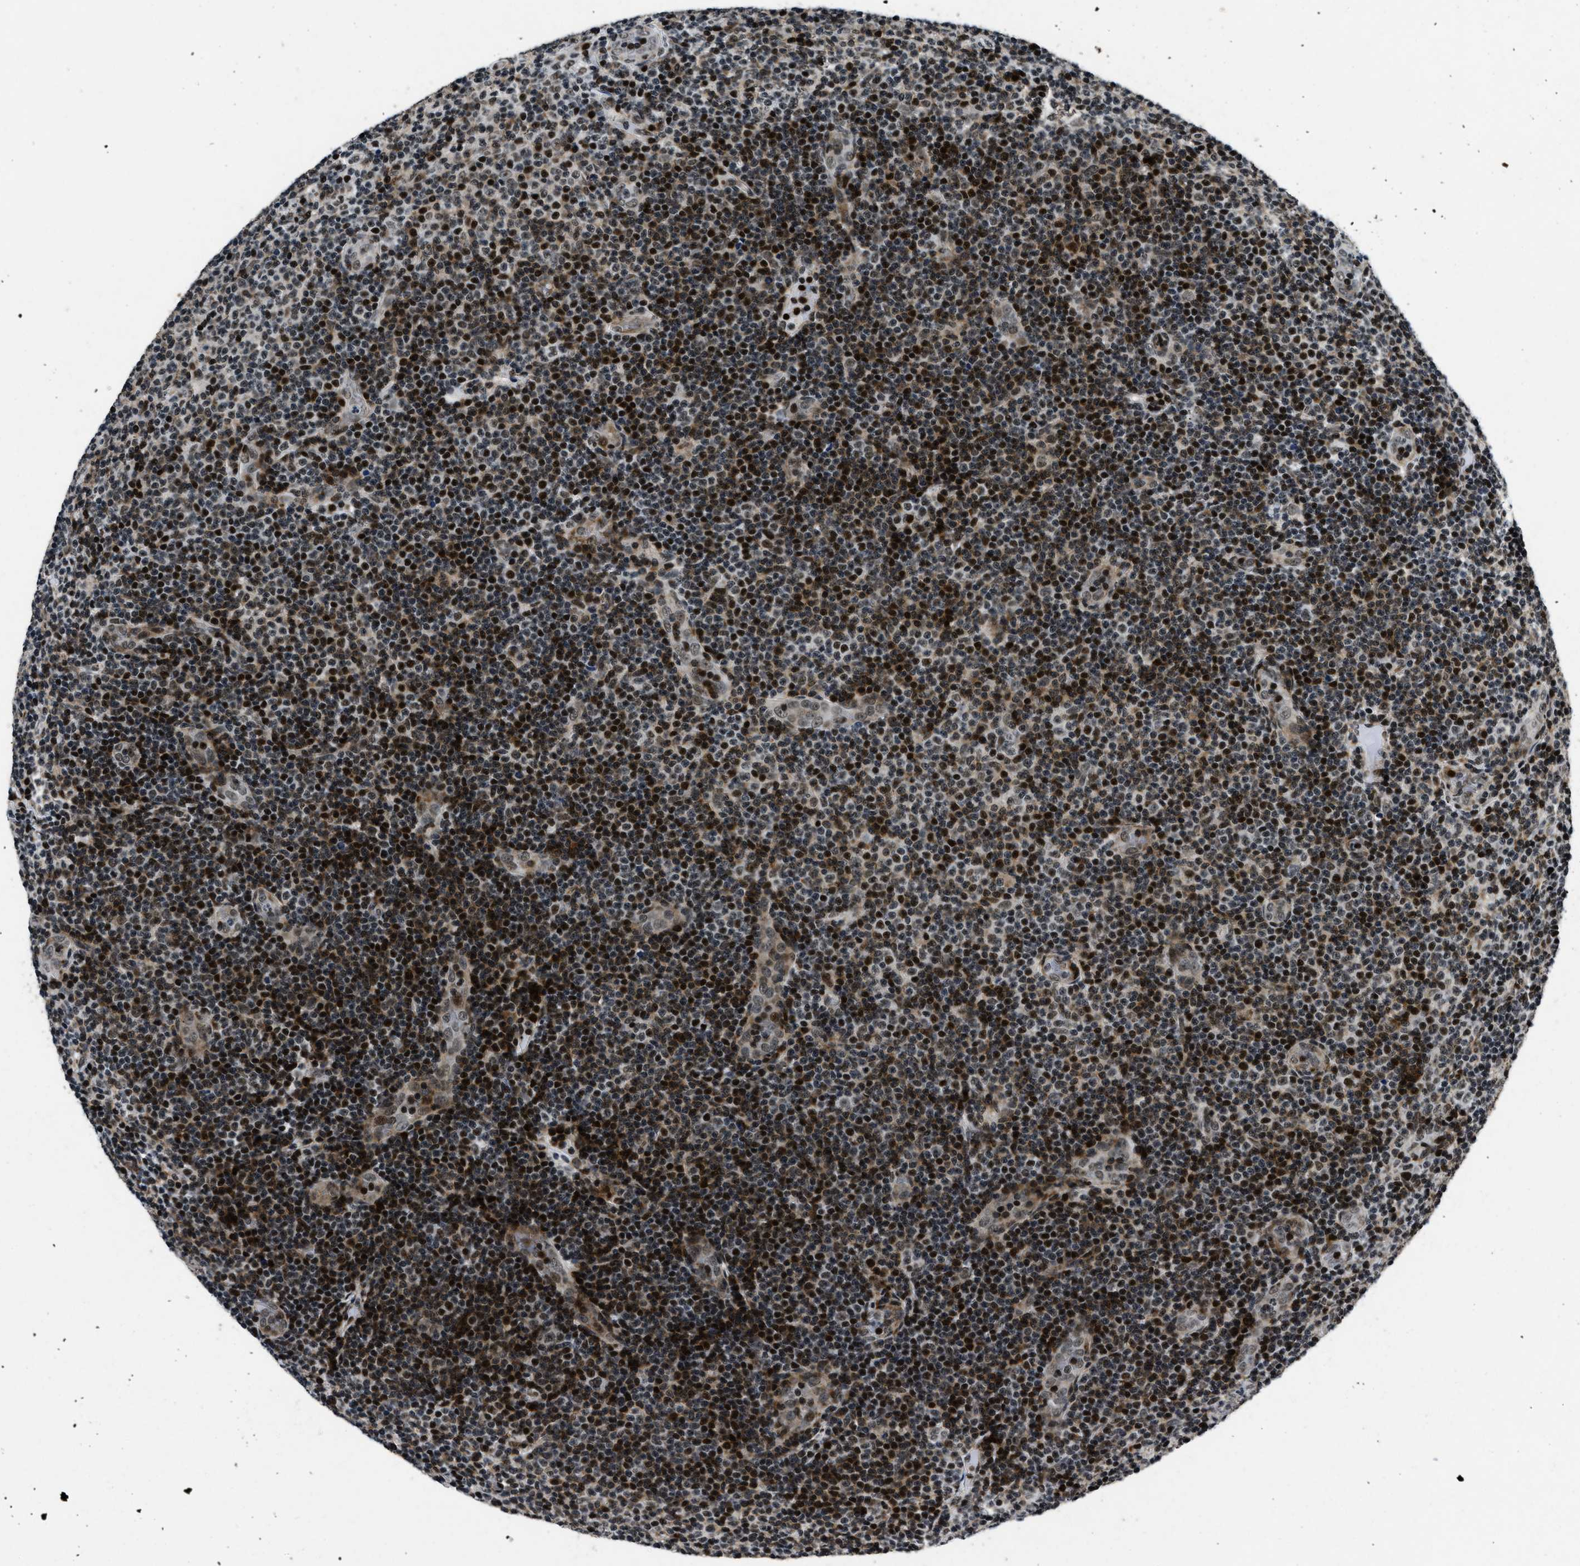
{"staining": {"intensity": "strong", "quantity": ">75%", "location": "nuclear"}, "tissue": "lymphoma", "cell_type": "Tumor cells", "image_type": "cancer", "snomed": [{"axis": "morphology", "description": "Malignant lymphoma, non-Hodgkin's type, Low grade"}, {"axis": "topography", "description": "Lymph node"}], "caption": "Strong nuclear positivity for a protein is seen in approximately >75% of tumor cells of lymphoma using immunohistochemistry.", "gene": "SMARCB1", "patient": {"sex": "male", "age": 83}}